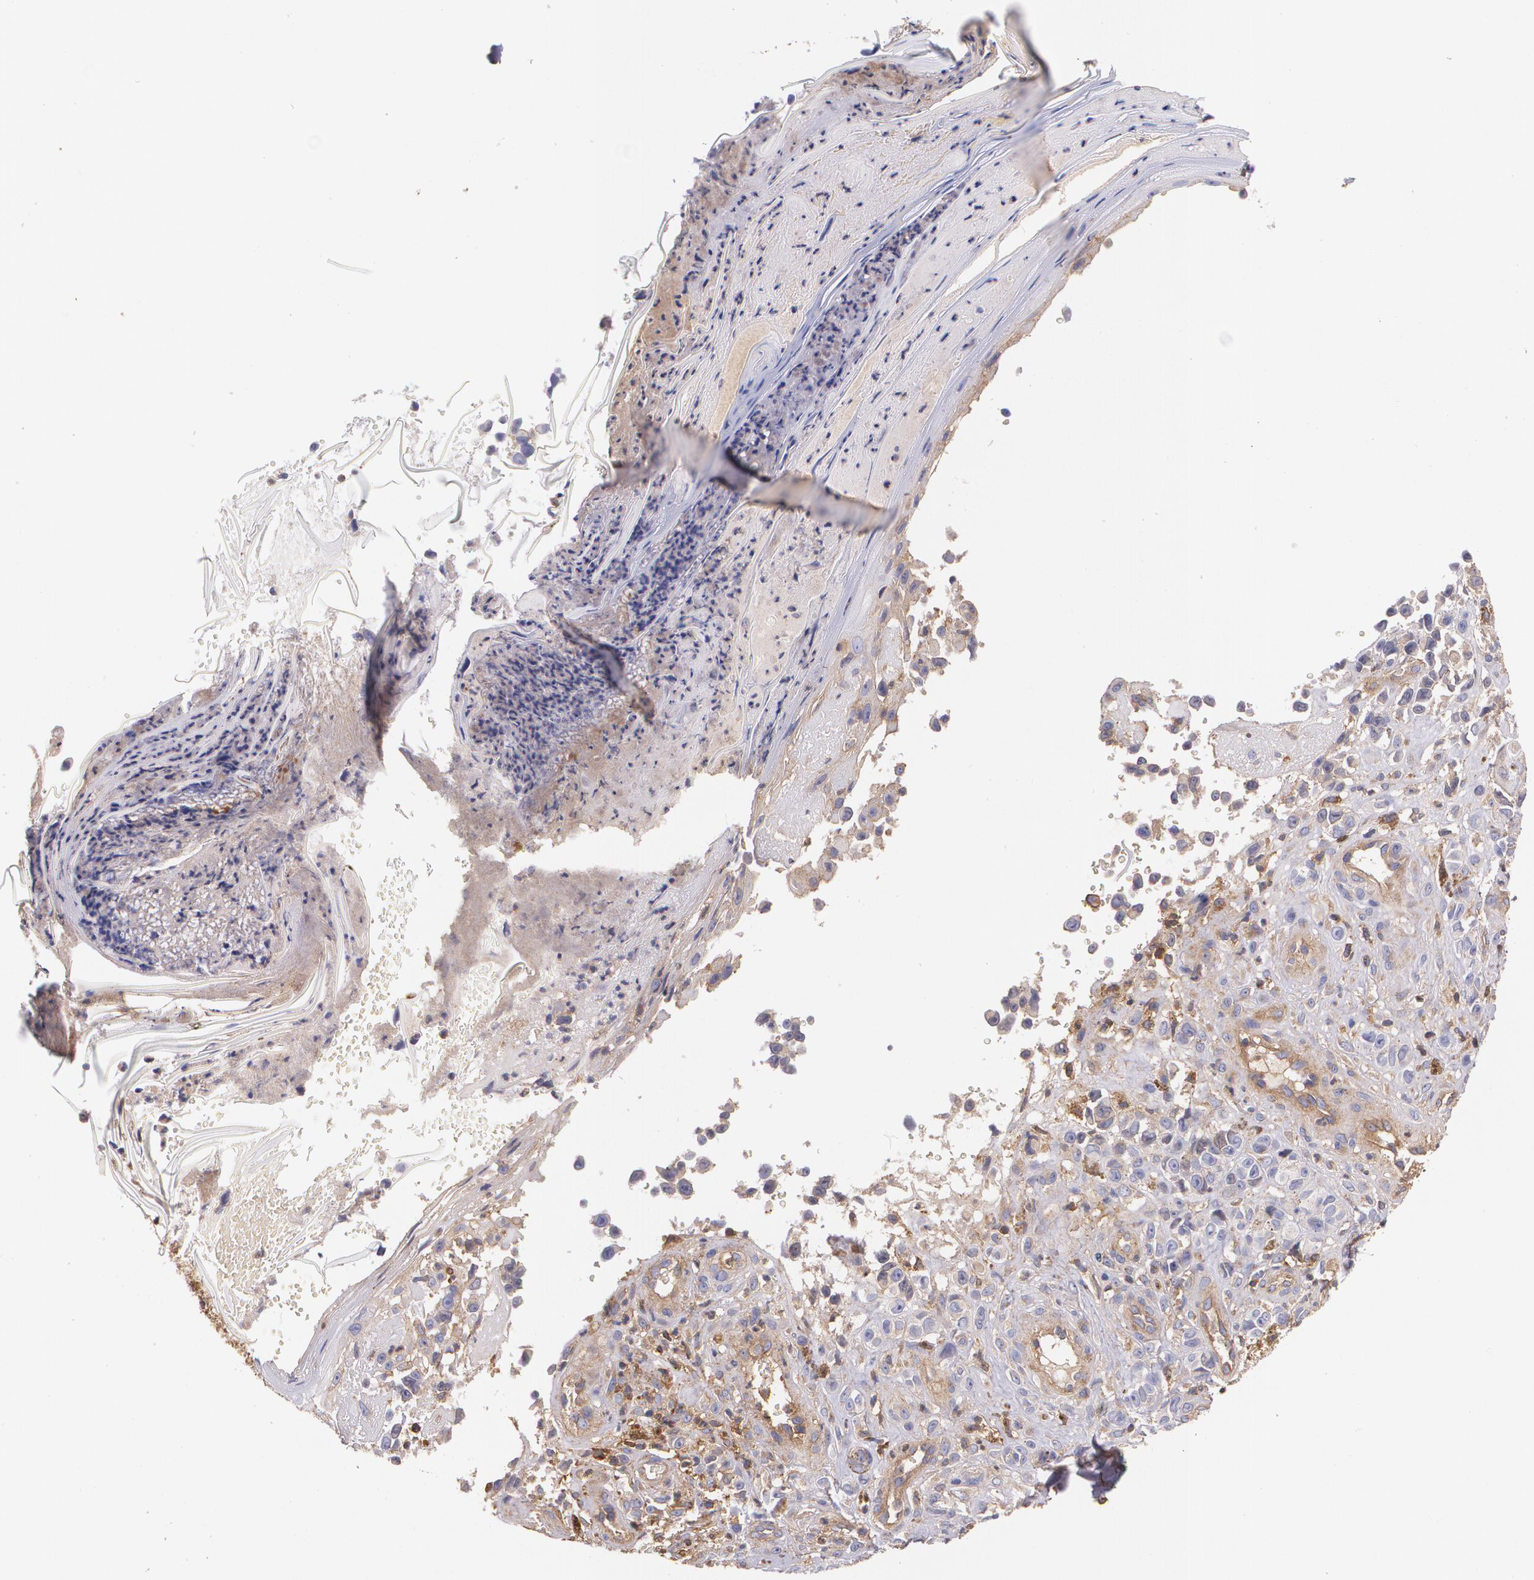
{"staining": {"intensity": "weak", "quantity": "<25%", "location": "cytoplasmic/membranous"}, "tissue": "melanoma", "cell_type": "Tumor cells", "image_type": "cancer", "snomed": [{"axis": "morphology", "description": "Malignant melanoma, NOS"}, {"axis": "topography", "description": "Skin"}], "caption": "Photomicrograph shows no significant protein expression in tumor cells of malignant melanoma.", "gene": "B2M", "patient": {"sex": "female", "age": 82}}